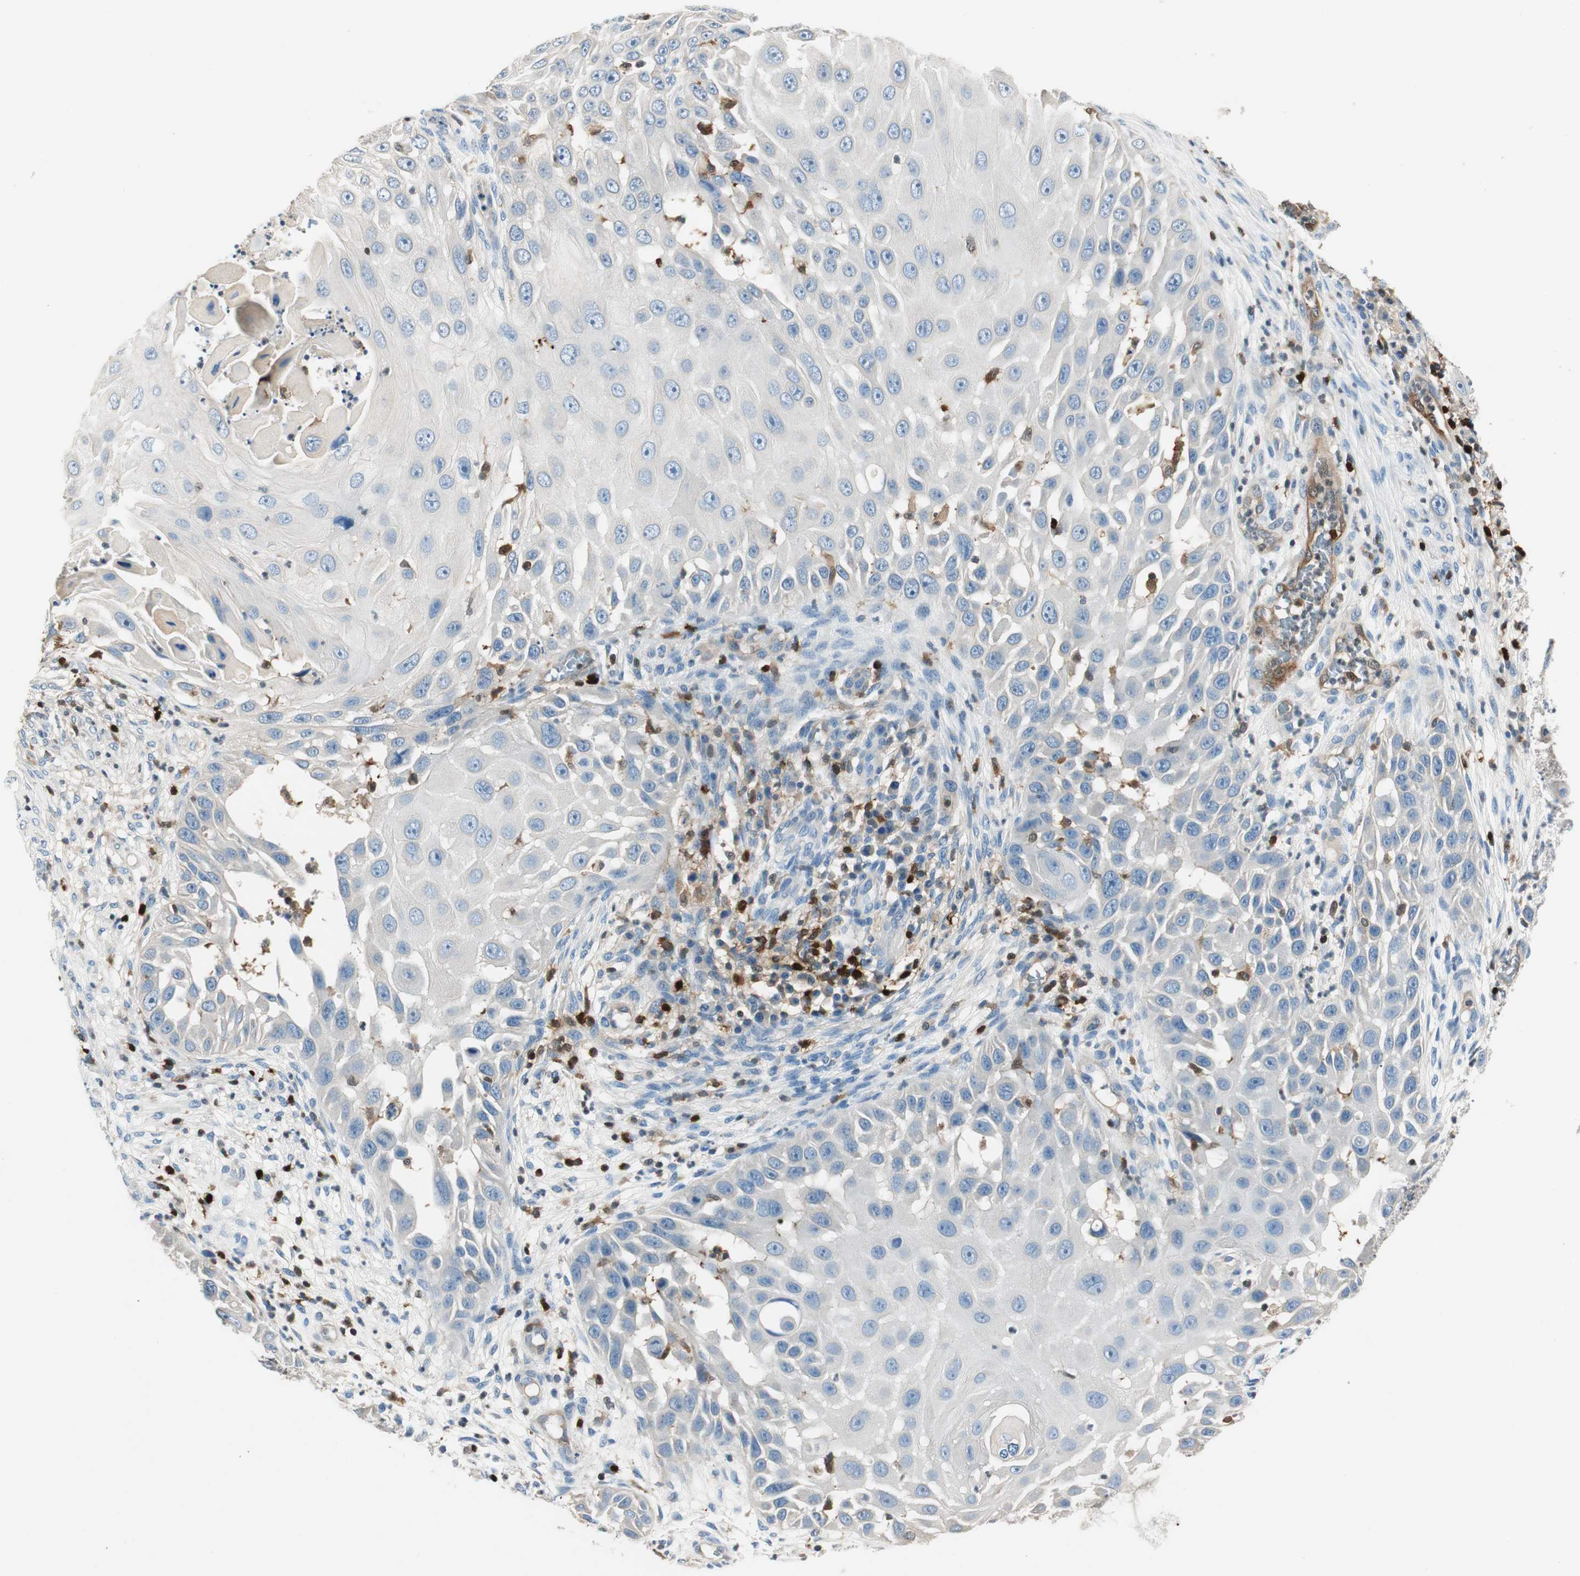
{"staining": {"intensity": "negative", "quantity": "none", "location": "none"}, "tissue": "skin cancer", "cell_type": "Tumor cells", "image_type": "cancer", "snomed": [{"axis": "morphology", "description": "Squamous cell carcinoma, NOS"}, {"axis": "topography", "description": "Skin"}], "caption": "The immunohistochemistry image has no significant expression in tumor cells of skin squamous cell carcinoma tissue. (Stains: DAB (3,3'-diaminobenzidine) IHC with hematoxylin counter stain, Microscopy: brightfield microscopy at high magnification).", "gene": "COTL1", "patient": {"sex": "female", "age": 44}}